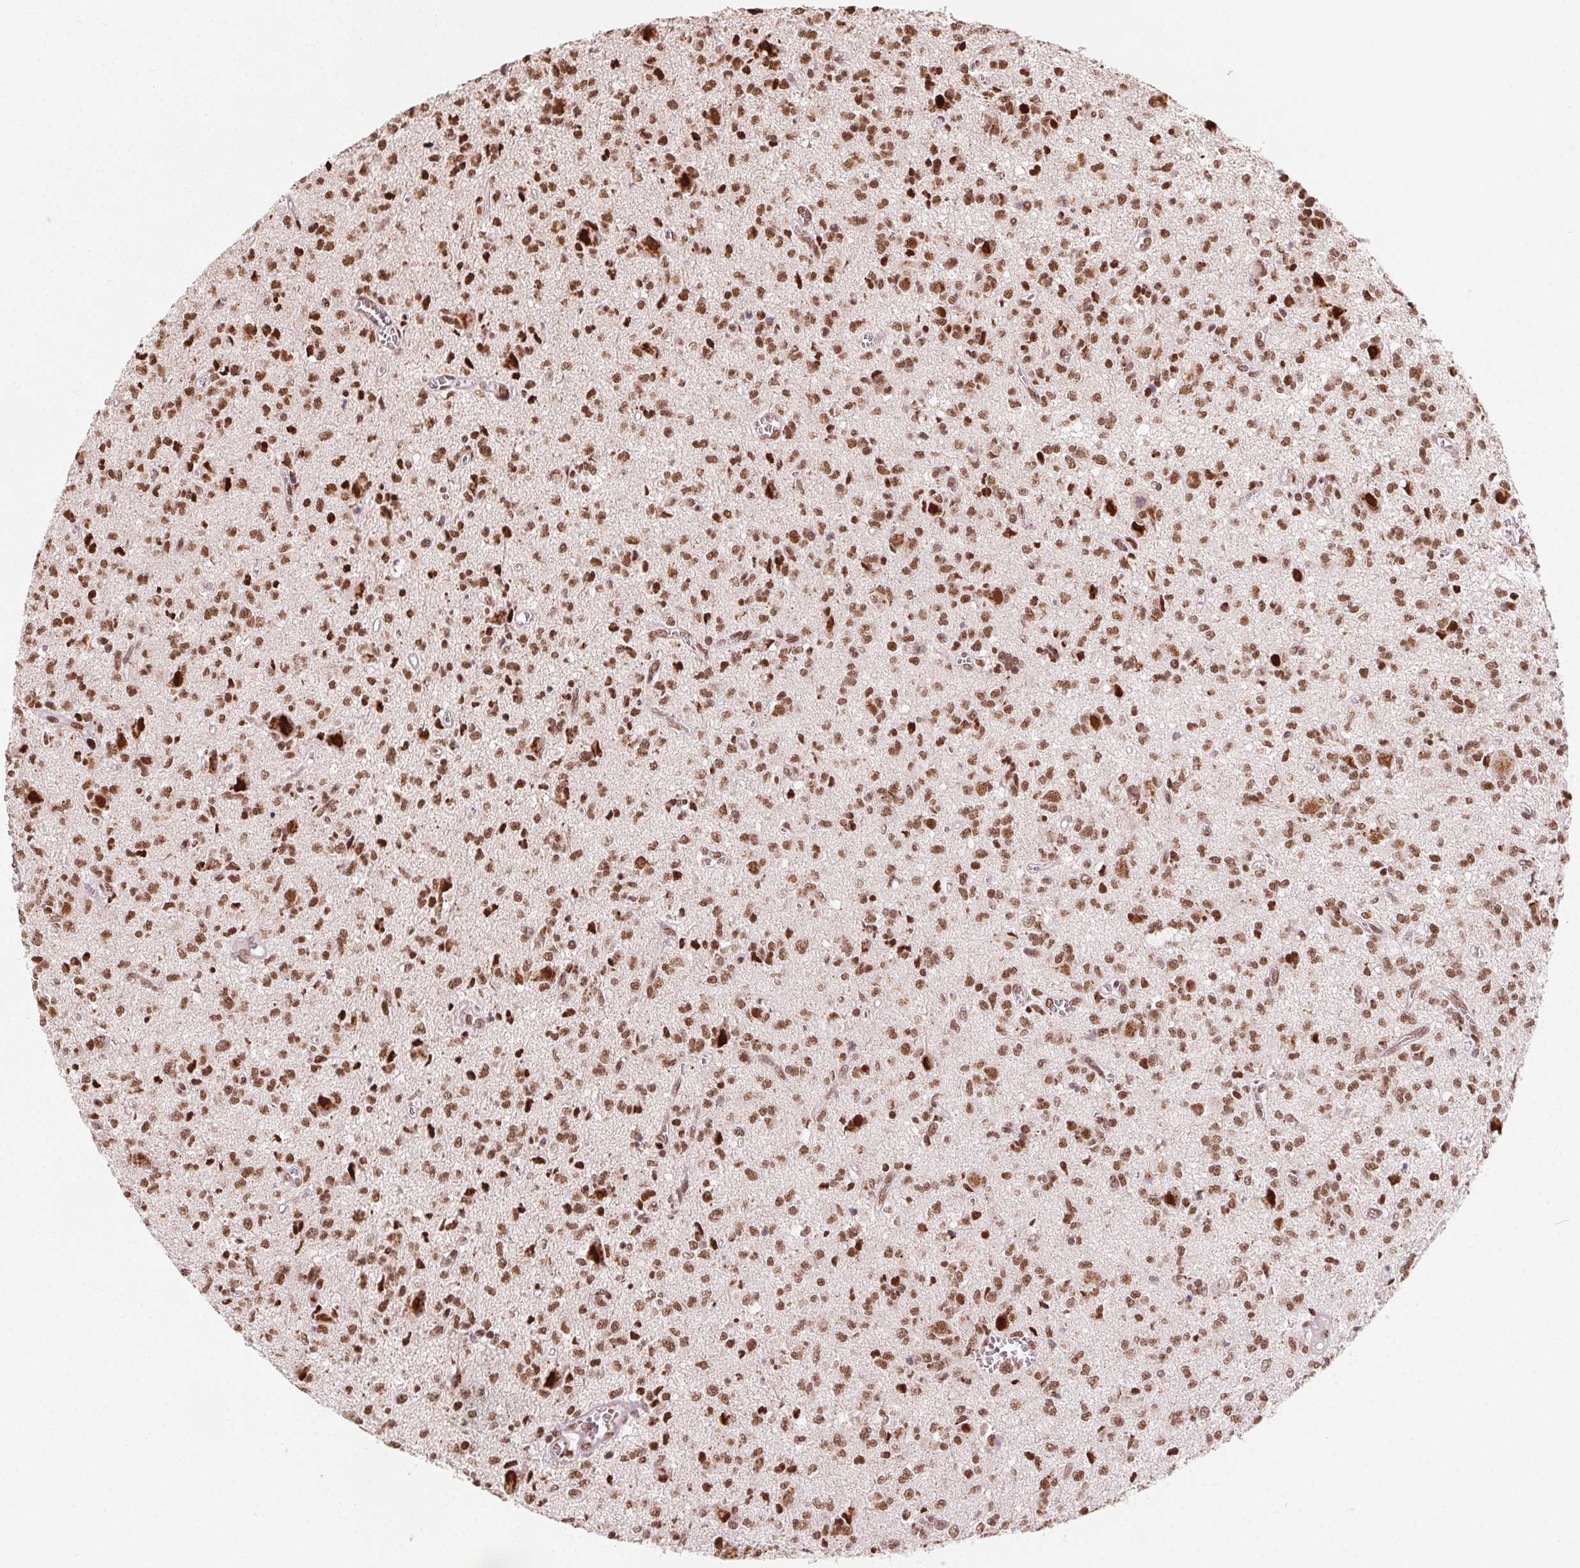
{"staining": {"intensity": "moderate", "quantity": ">75%", "location": "nuclear"}, "tissue": "glioma", "cell_type": "Tumor cells", "image_type": "cancer", "snomed": [{"axis": "morphology", "description": "Glioma, malignant, Low grade"}, {"axis": "topography", "description": "Brain"}], "caption": "Human glioma stained for a protein (brown) shows moderate nuclear positive staining in approximately >75% of tumor cells.", "gene": "TOPORS", "patient": {"sex": "male", "age": 64}}